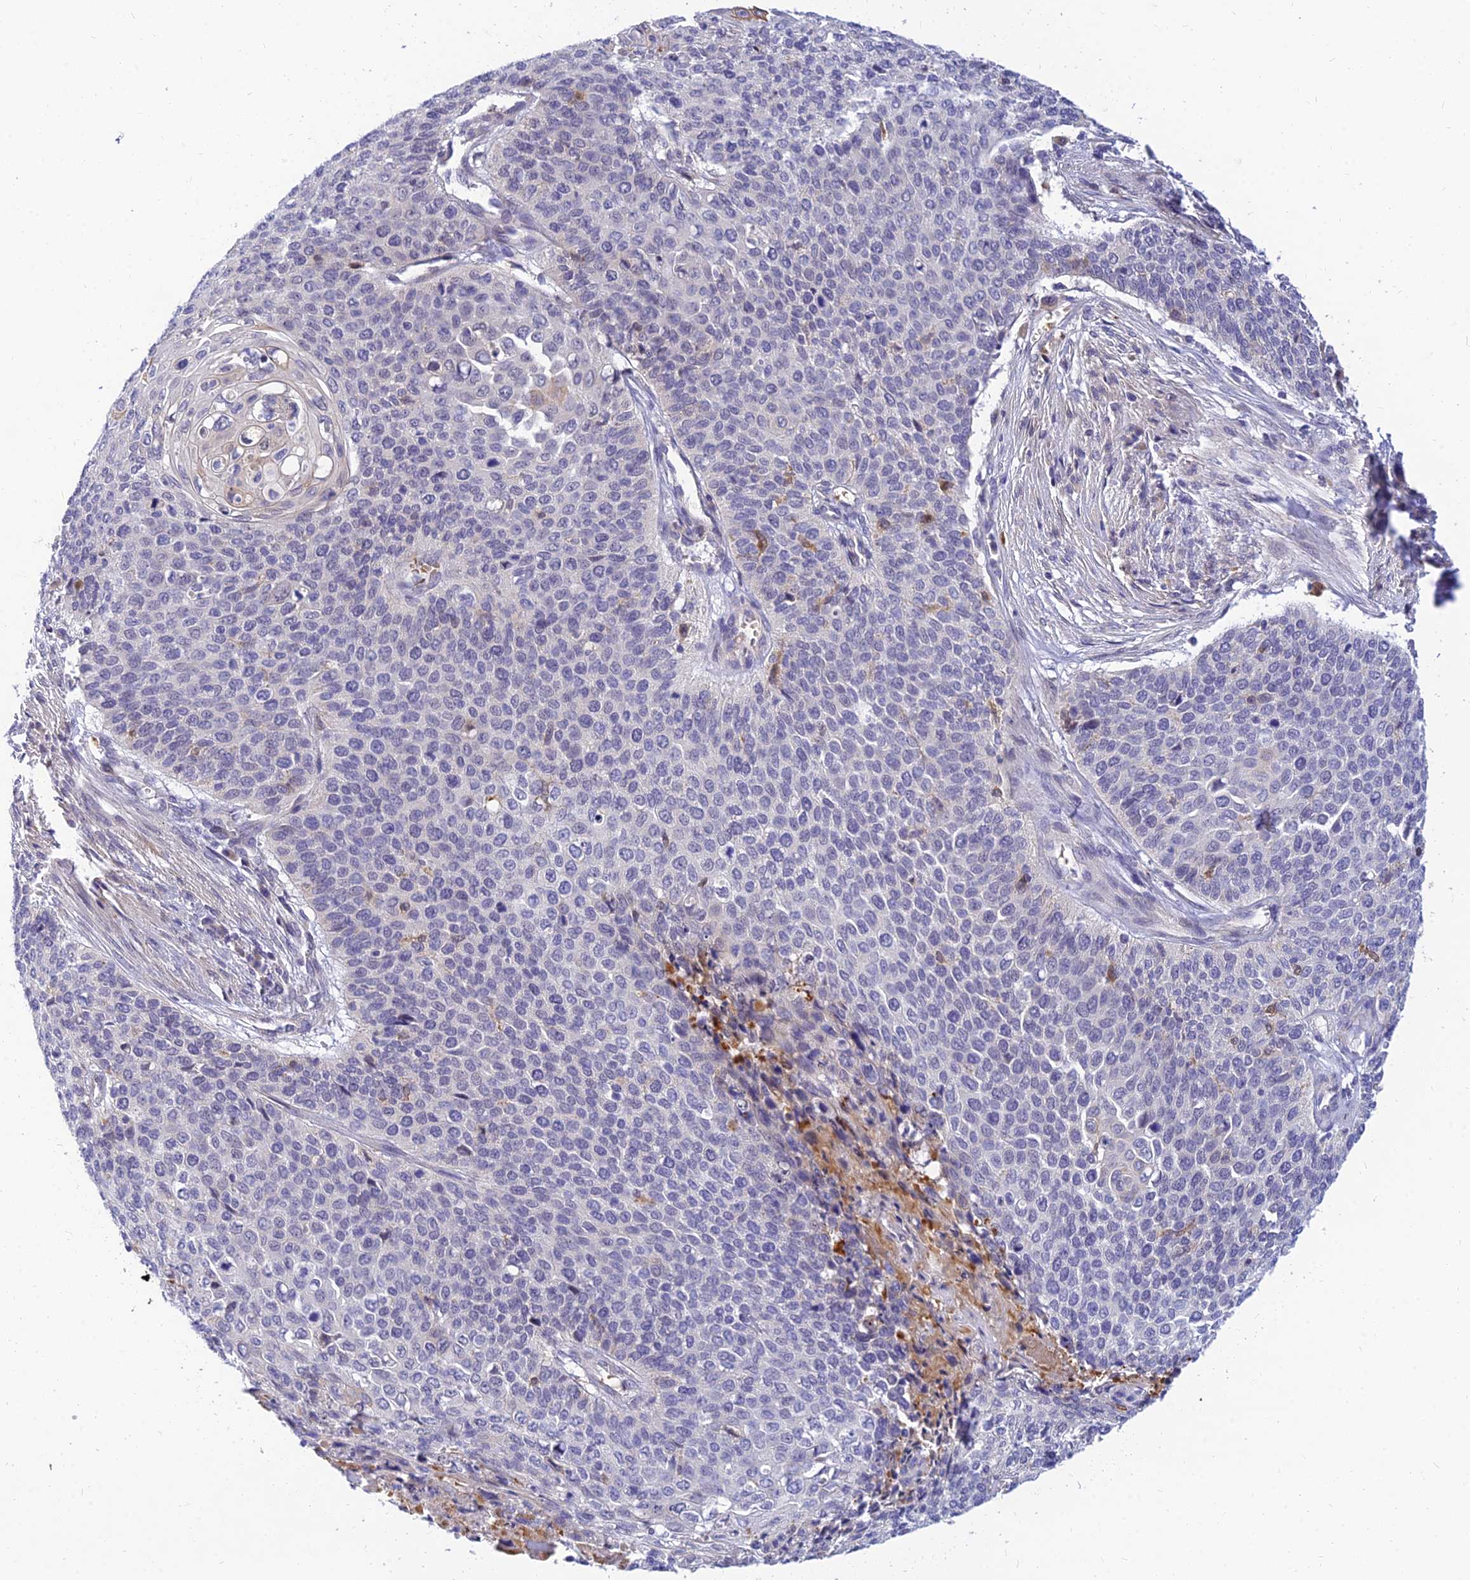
{"staining": {"intensity": "negative", "quantity": "none", "location": "none"}, "tissue": "cervical cancer", "cell_type": "Tumor cells", "image_type": "cancer", "snomed": [{"axis": "morphology", "description": "Squamous cell carcinoma, NOS"}, {"axis": "topography", "description": "Cervix"}], "caption": "Image shows no significant protein staining in tumor cells of cervical squamous cell carcinoma. (Brightfield microscopy of DAB (3,3'-diaminobenzidine) immunohistochemistry at high magnification).", "gene": "ANKS4B", "patient": {"sex": "female", "age": 39}}